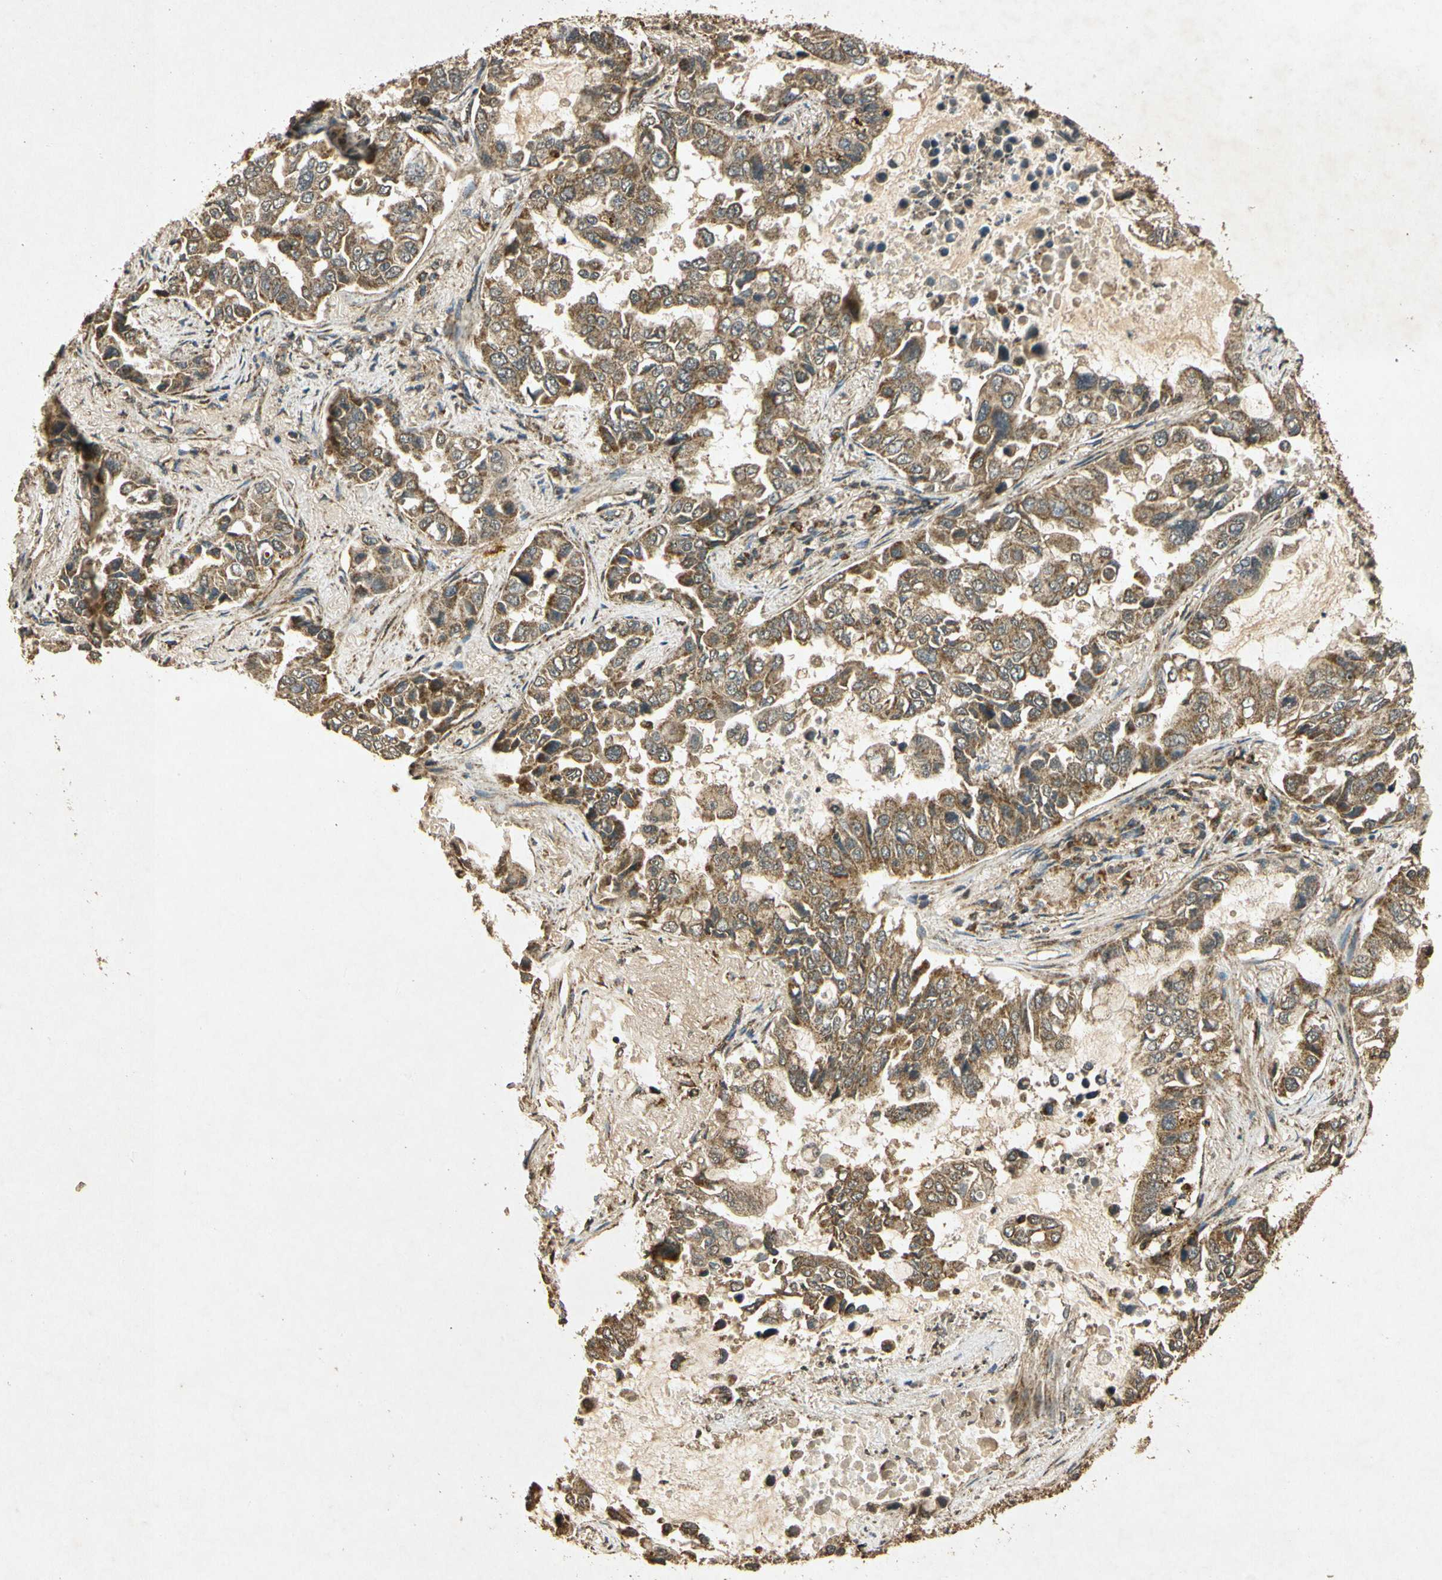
{"staining": {"intensity": "weak", "quantity": ">75%", "location": "cytoplasmic/membranous"}, "tissue": "lung cancer", "cell_type": "Tumor cells", "image_type": "cancer", "snomed": [{"axis": "morphology", "description": "Adenocarcinoma, NOS"}, {"axis": "topography", "description": "Lung"}], "caption": "Tumor cells show low levels of weak cytoplasmic/membranous staining in about >75% of cells in human lung adenocarcinoma.", "gene": "PRDX3", "patient": {"sex": "male", "age": 64}}